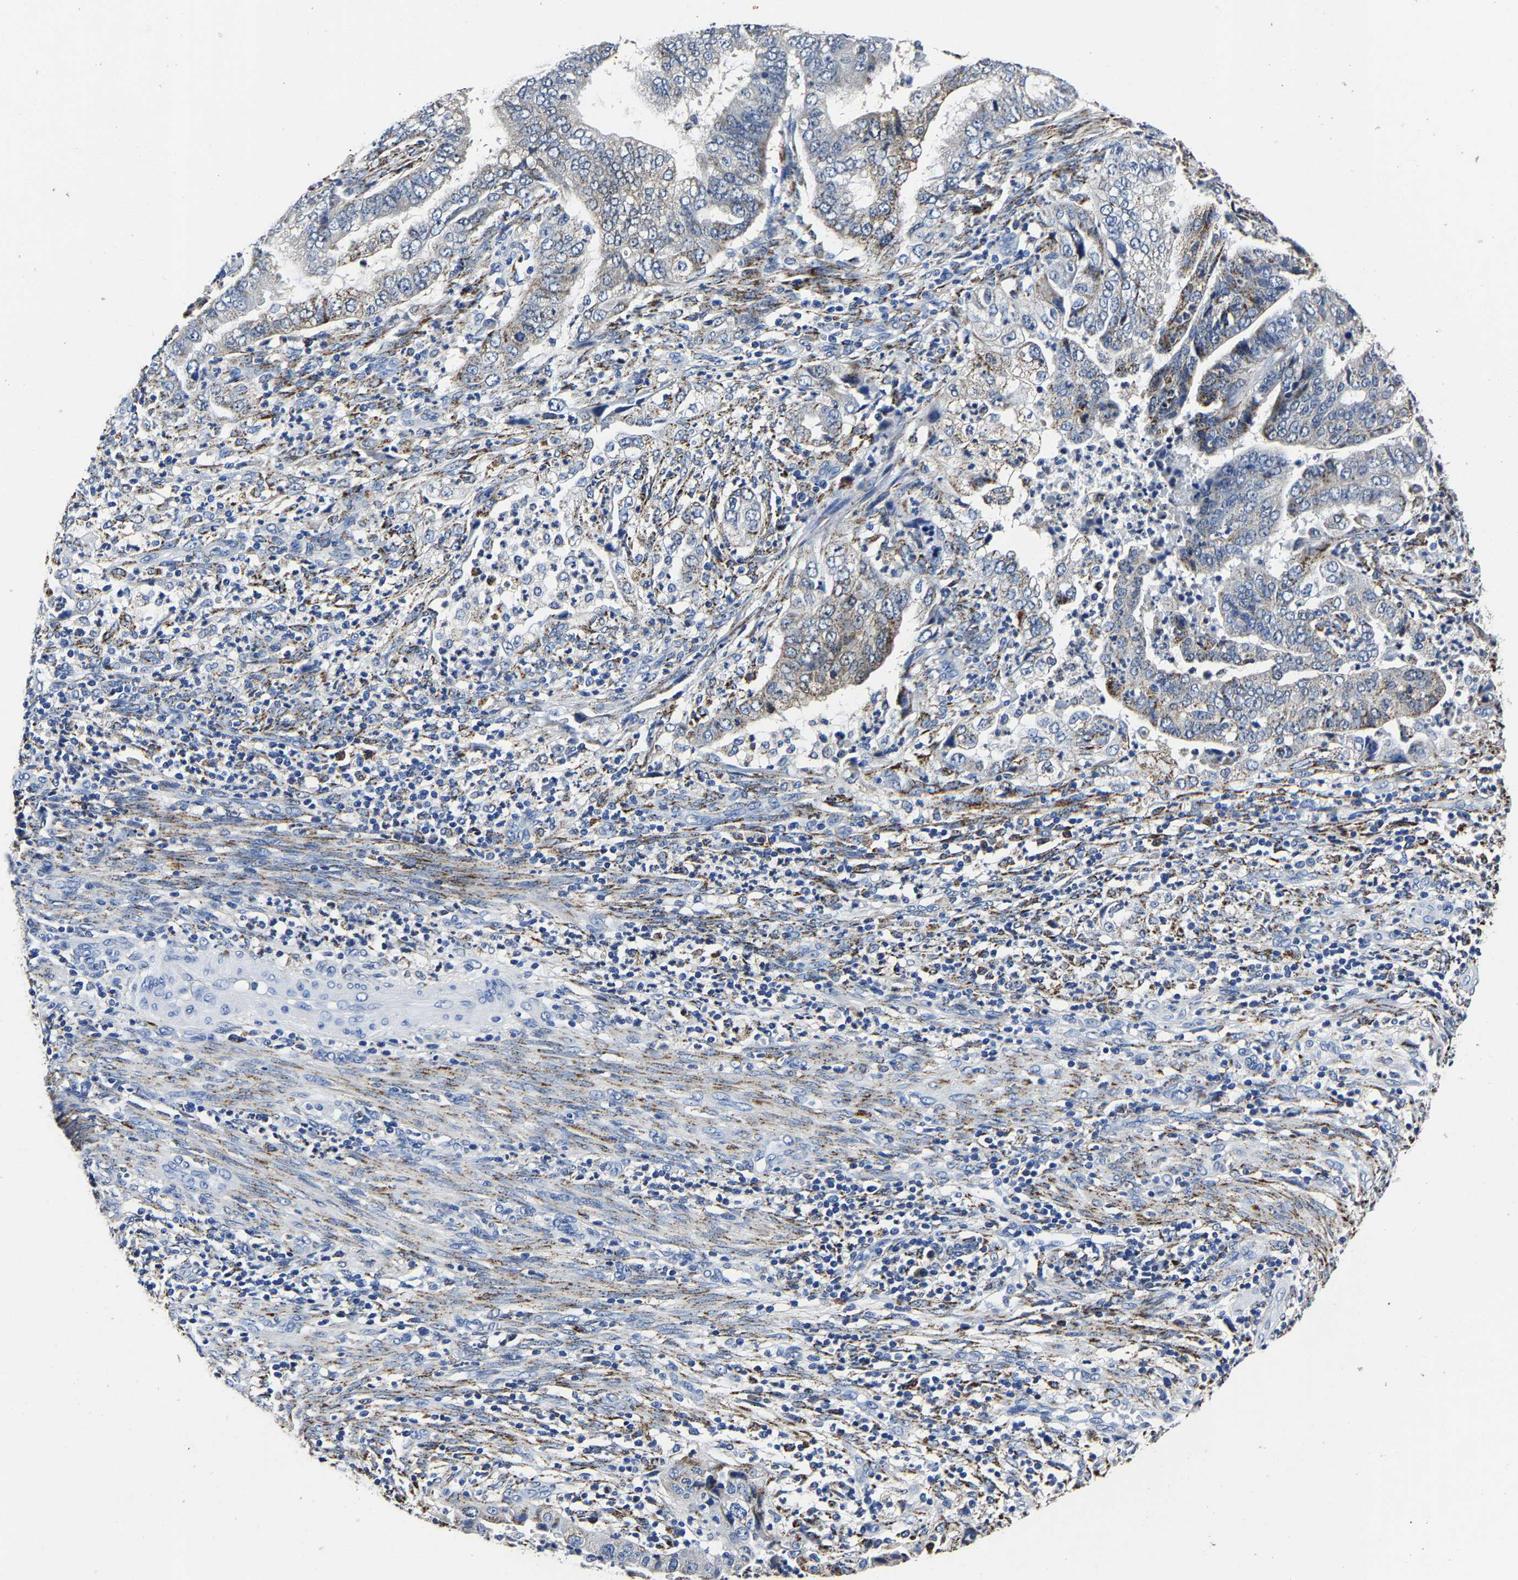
{"staining": {"intensity": "negative", "quantity": "none", "location": "none"}, "tissue": "endometrial cancer", "cell_type": "Tumor cells", "image_type": "cancer", "snomed": [{"axis": "morphology", "description": "Adenocarcinoma, NOS"}, {"axis": "topography", "description": "Endometrium"}], "caption": "Tumor cells show no significant expression in adenocarcinoma (endometrial). The staining is performed using DAB brown chromogen with nuclei counter-stained in using hematoxylin.", "gene": "PSPH", "patient": {"sex": "female", "age": 51}}